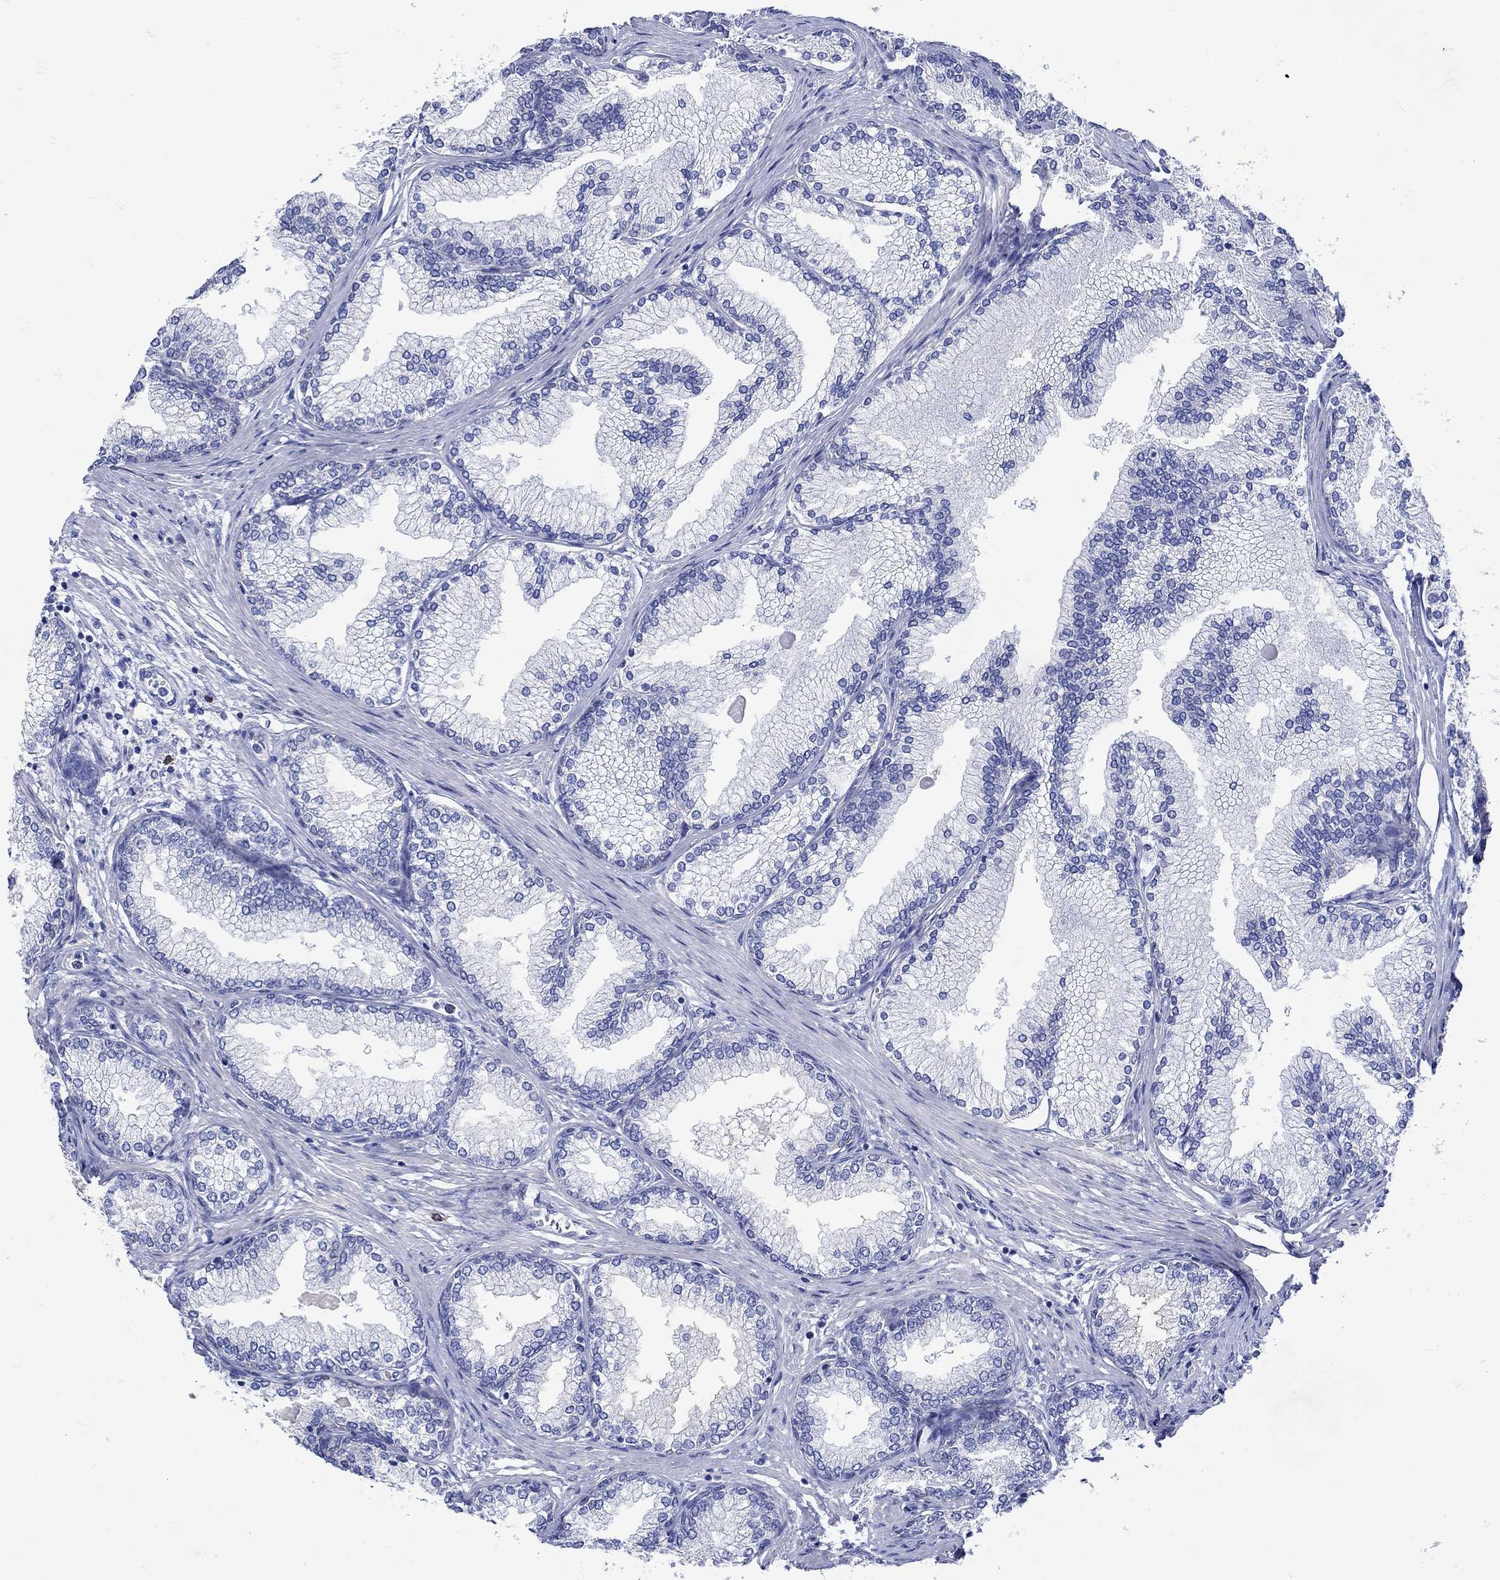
{"staining": {"intensity": "negative", "quantity": "none", "location": "none"}, "tissue": "prostate", "cell_type": "Glandular cells", "image_type": "normal", "snomed": [{"axis": "morphology", "description": "Normal tissue, NOS"}, {"axis": "topography", "description": "Prostate"}], "caption": "Histopathology image shows no significant protein expression in glandular cells of benign prostate.", "gene": "ANKMY1", "patient": {"sex": "male", "age": 72}}